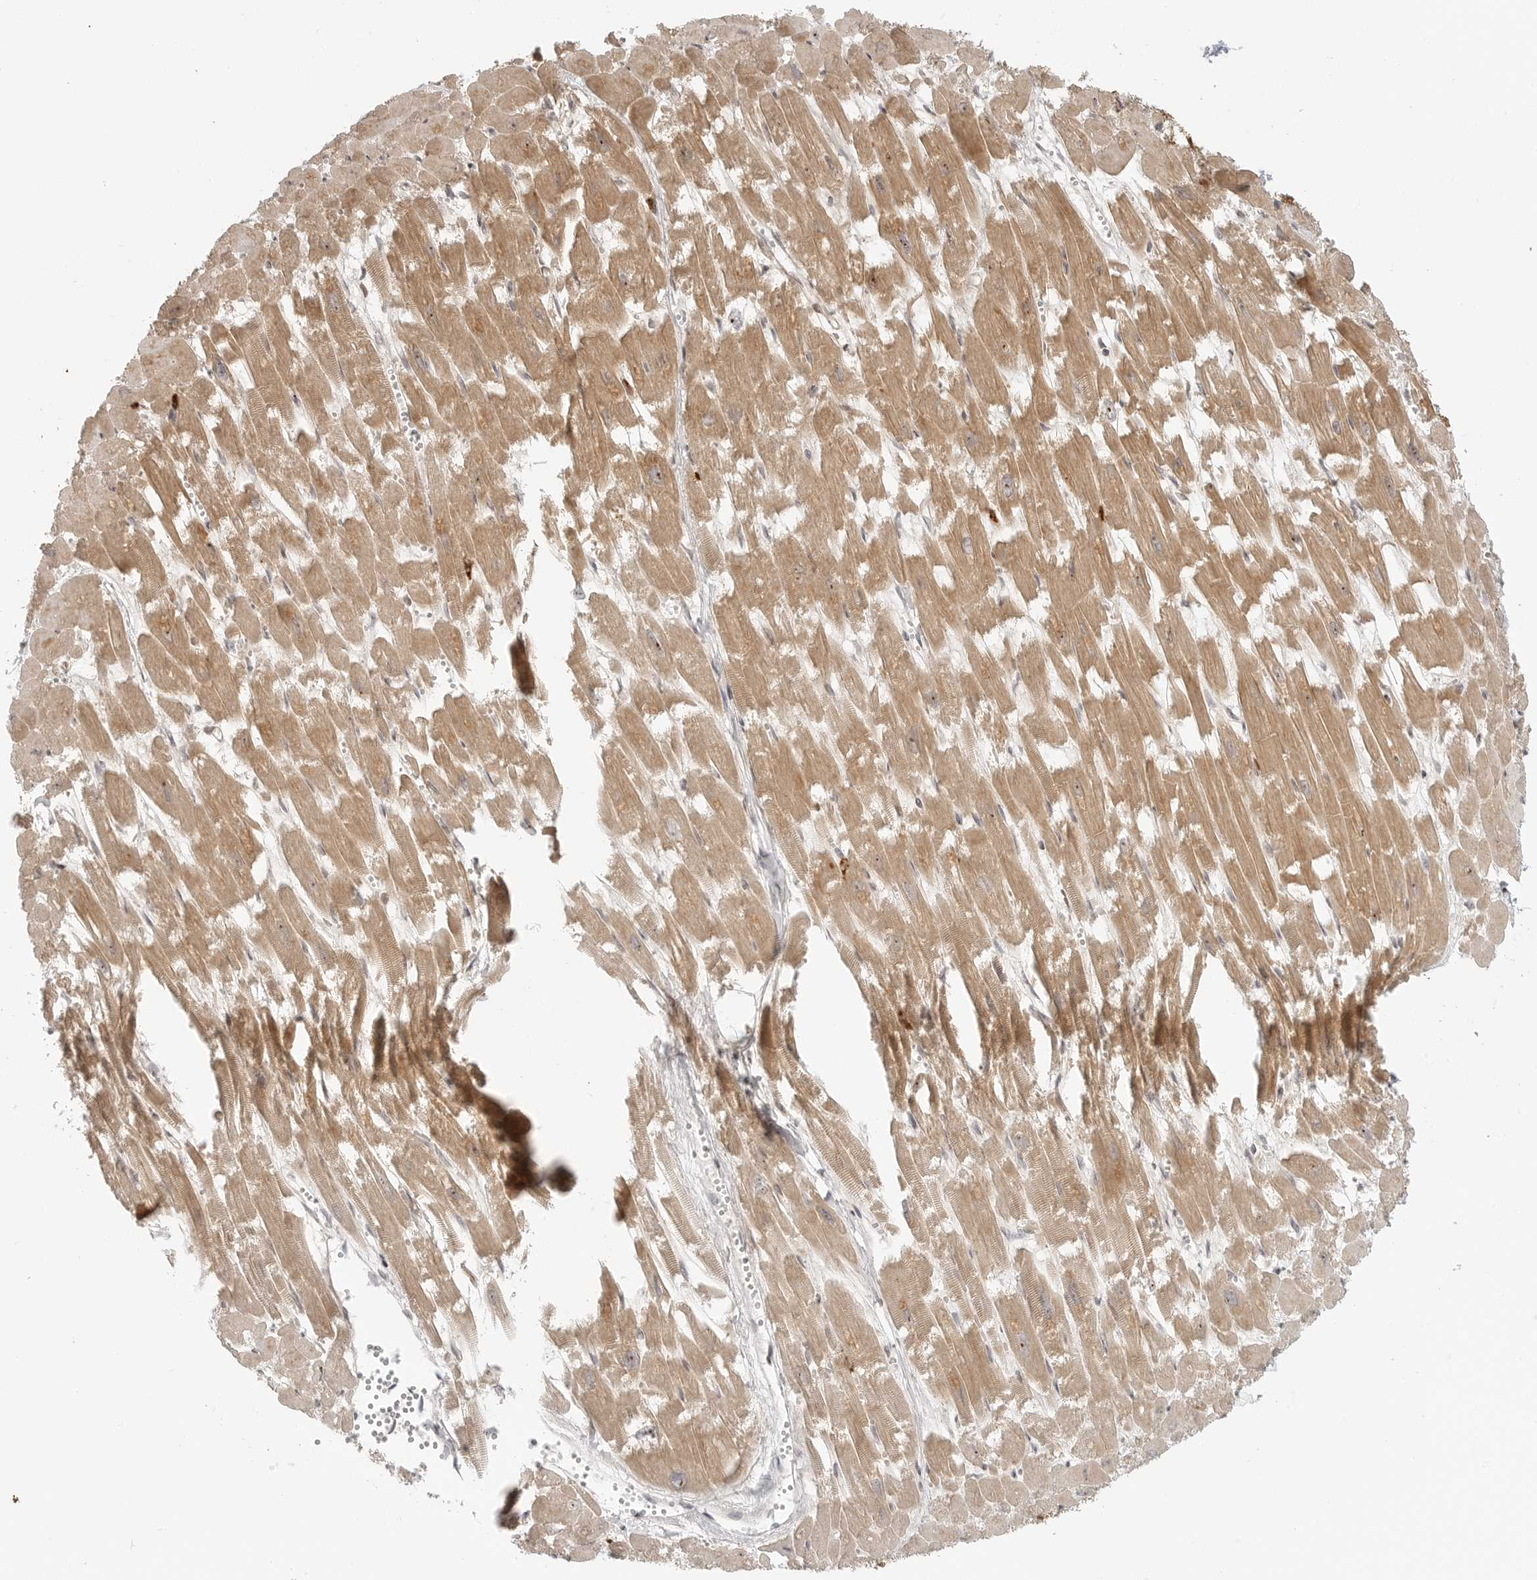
{"staining": {"intensity": "moderate", "quantity": "25%-75%", "location": "cytoplasmic/membranous,nuclear"}, "tissue": "heart muscle", "cell_type": "Cardiomyocytes", "image_type": "normal", "snomed": [{"axis": "morphology", "description": "Normal tissue, NOS"}, {"axis": "topography", "description": "Heart"}], "caption": "The immunohistochemical stain shows moderate cytoplasmic/membranous,nuclear expression in cardiomyocytes of unremarkable heart muscle.", "gene": "DSCC1", "patient": {"sex": "male", "age": 54}}